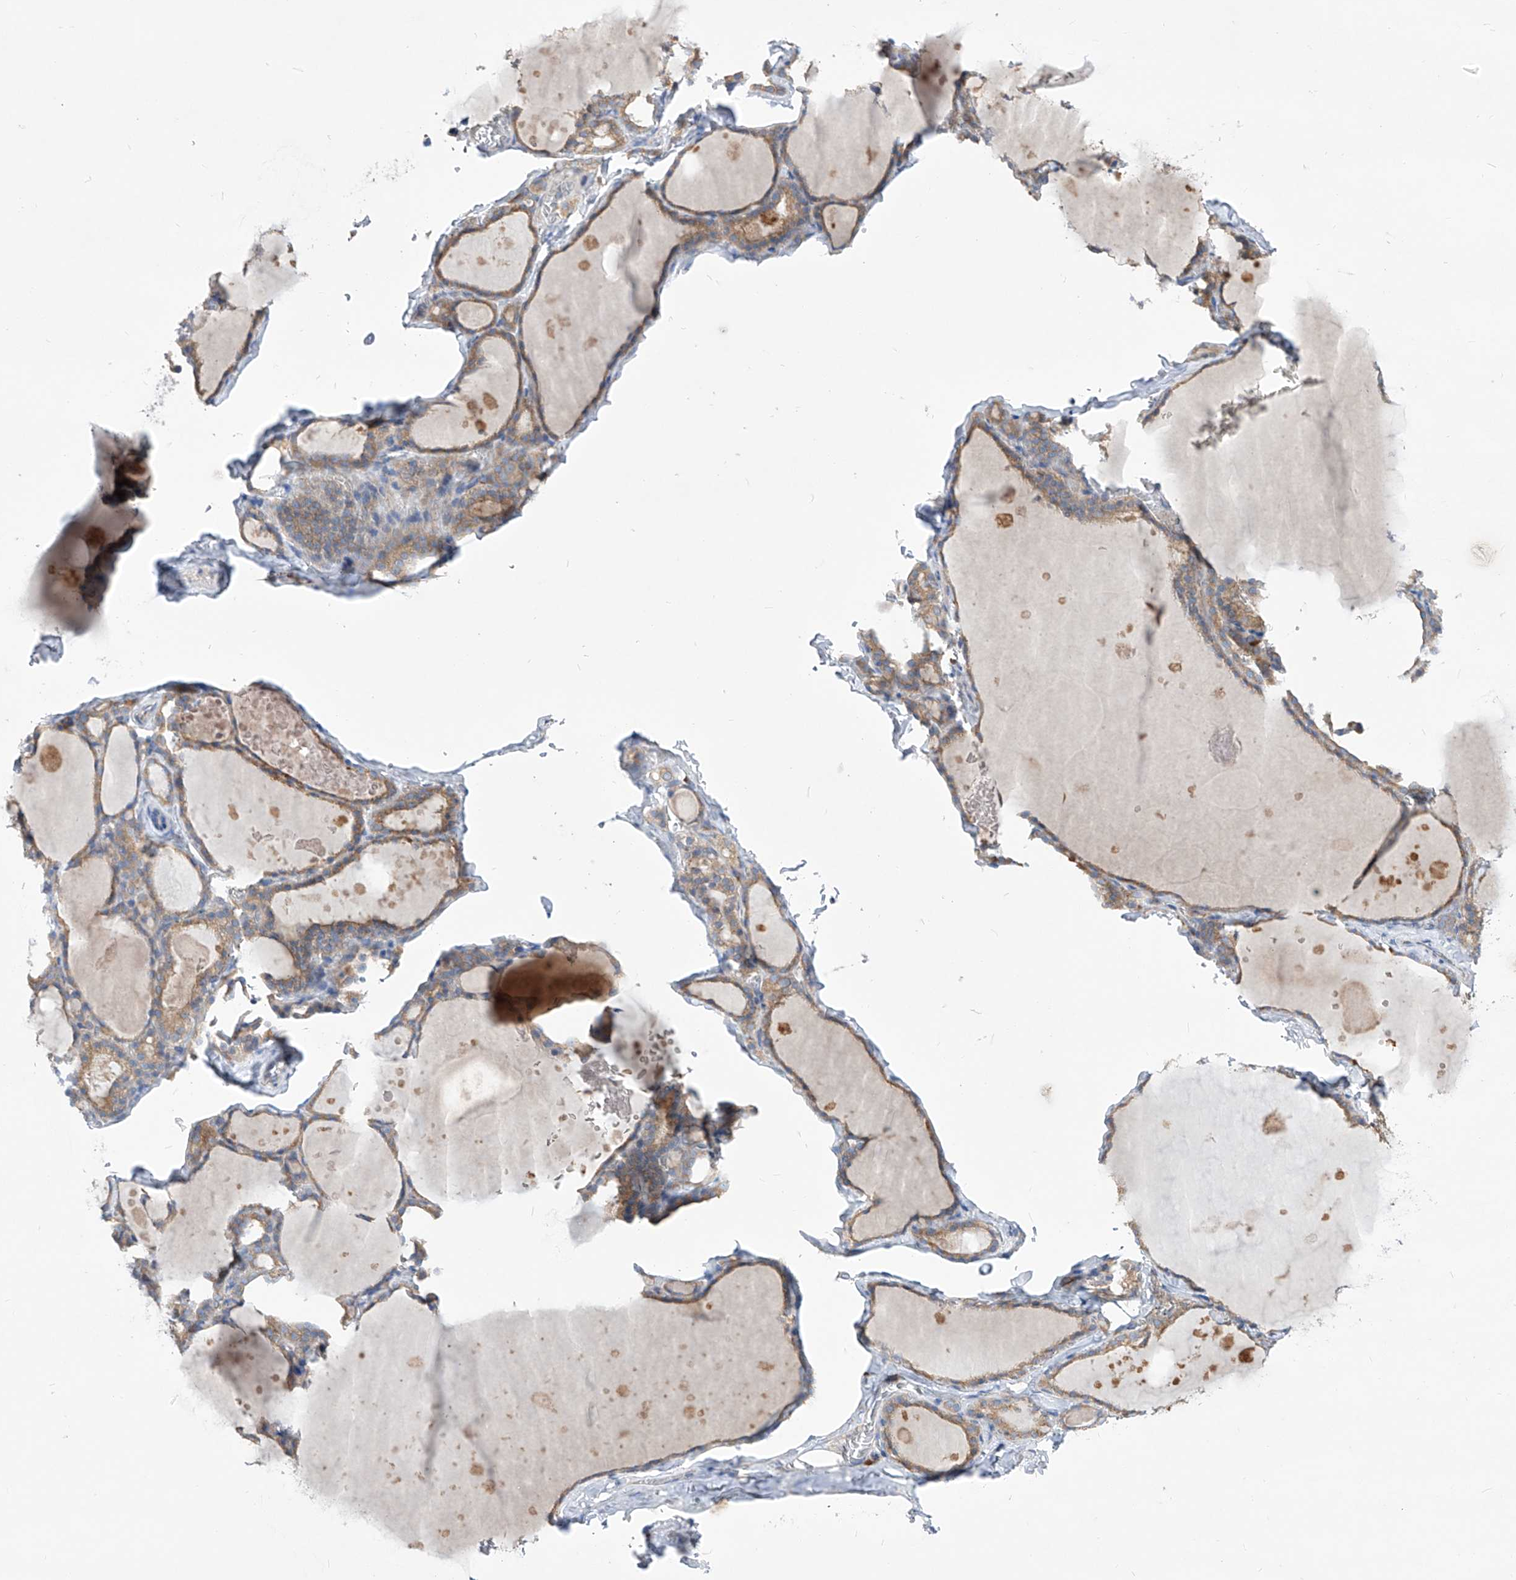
{"staining": {"intensity": "weak", "quantity": ">75%", "location": "cytoplasmic/membranous"}, "tissue": "thyroid gland", "cell_type": "Glandular cells", "image_type": "normal", "snomed": [{"axis": "morphology", "description": "Normal tissue, NOS"}, {"axis": "topography", "description": "Thyroid gland"}], "caption": "Approximately >75% of glandular cells in normal human thyroid gland show weak cytoplasmic/membranous protein positivity as visualized by brown immunohistochemical staining.", "gene": "UFL1", "patient": {"sex": "male", "age": 56}}